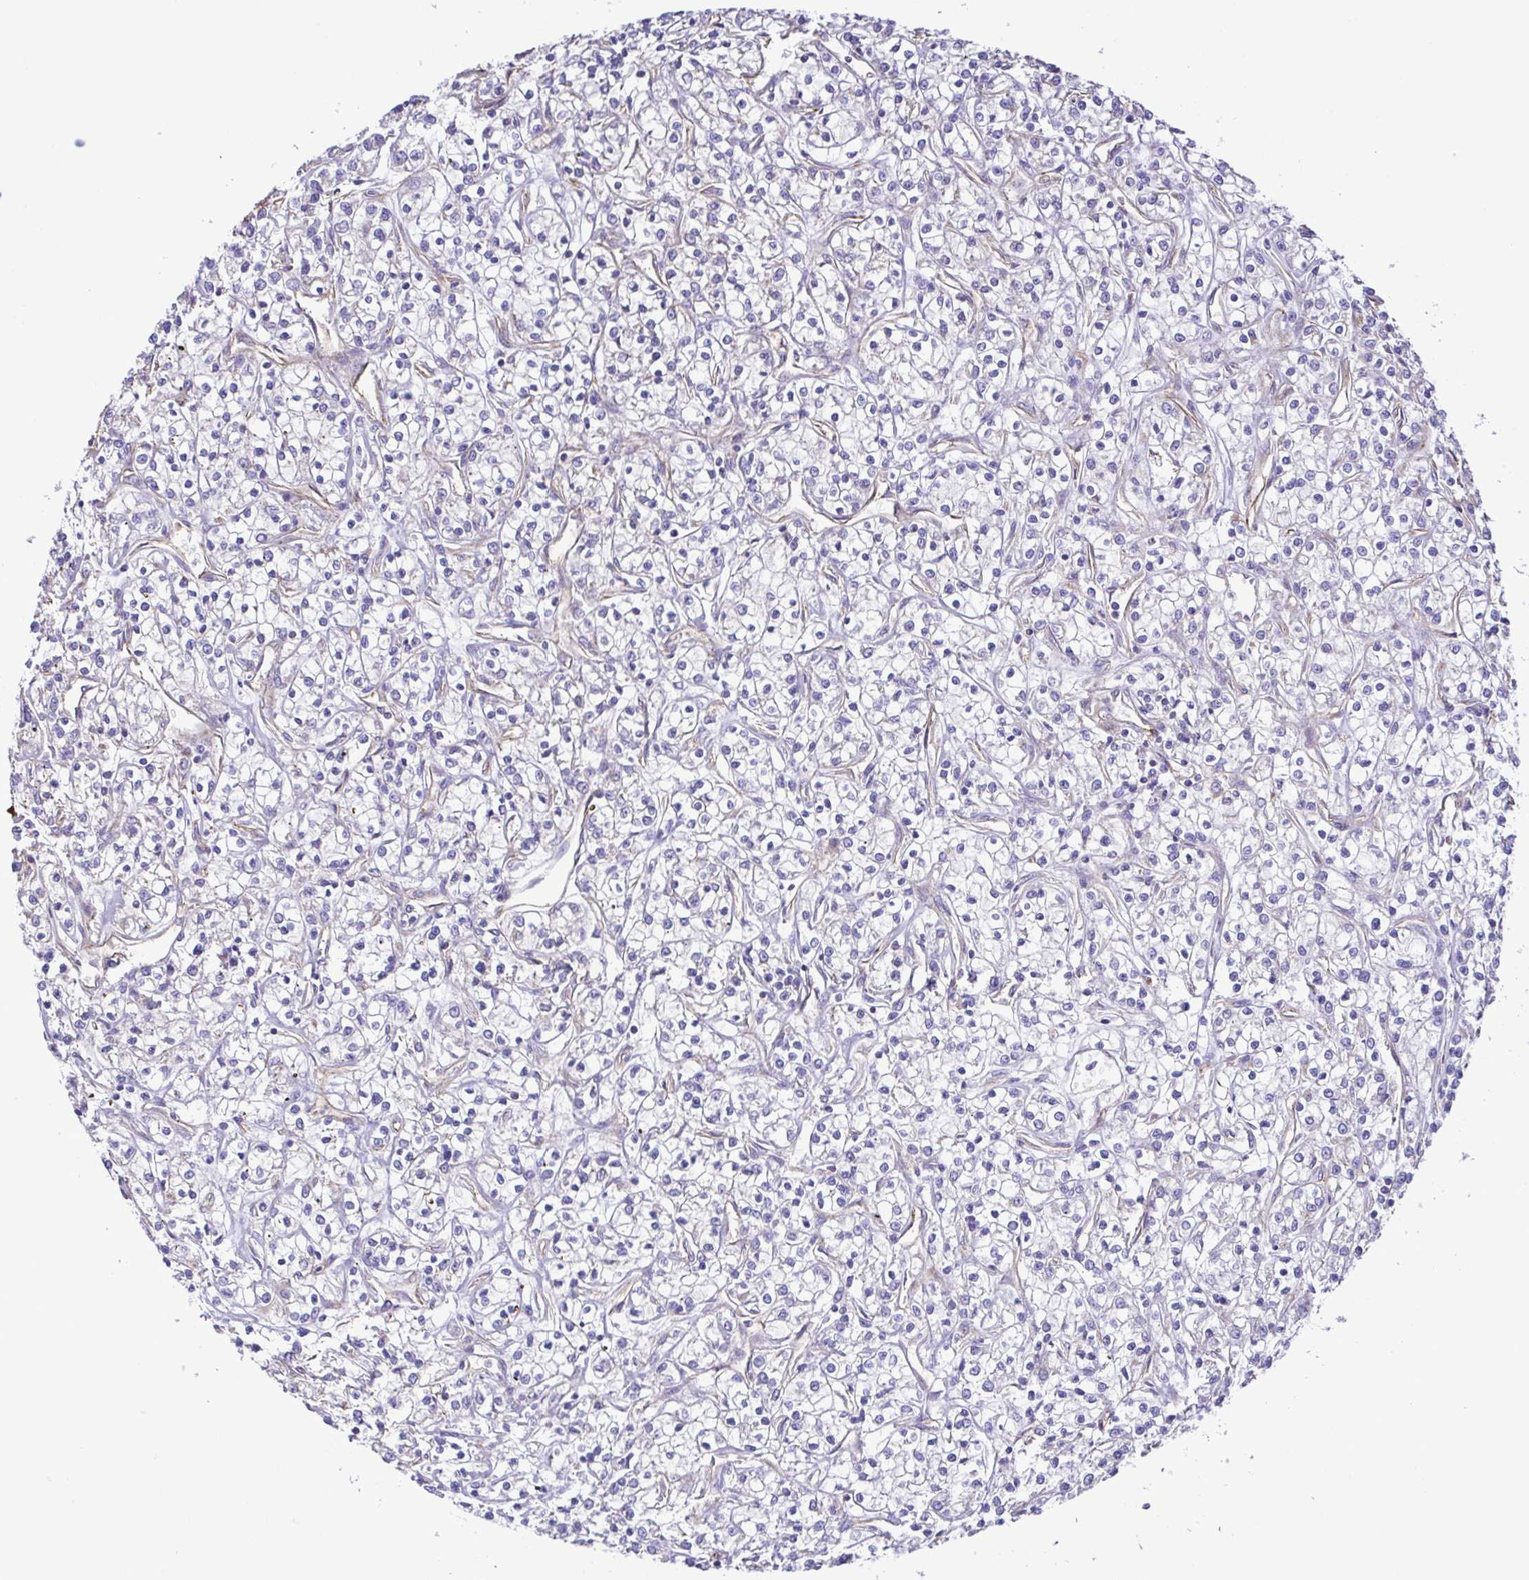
{"staining": {"intensity": "negative", "quantity": "none", "location": "none"}, "tissue": "renal cancer", "cell_type": "Tumor cells", "image_type": "cancer", "snomed": [{"axis": "morphology", "description": "Adenocarcinoma, NOS"}, {"axis": "topography", "description": "Kidney"}], "caption": "Photomicrograph shows no protein expression in tumor cells of renal adenocarcinoma tissue.", "gene": "FLT1", "patient": {"sex": "female", "age": 59}}